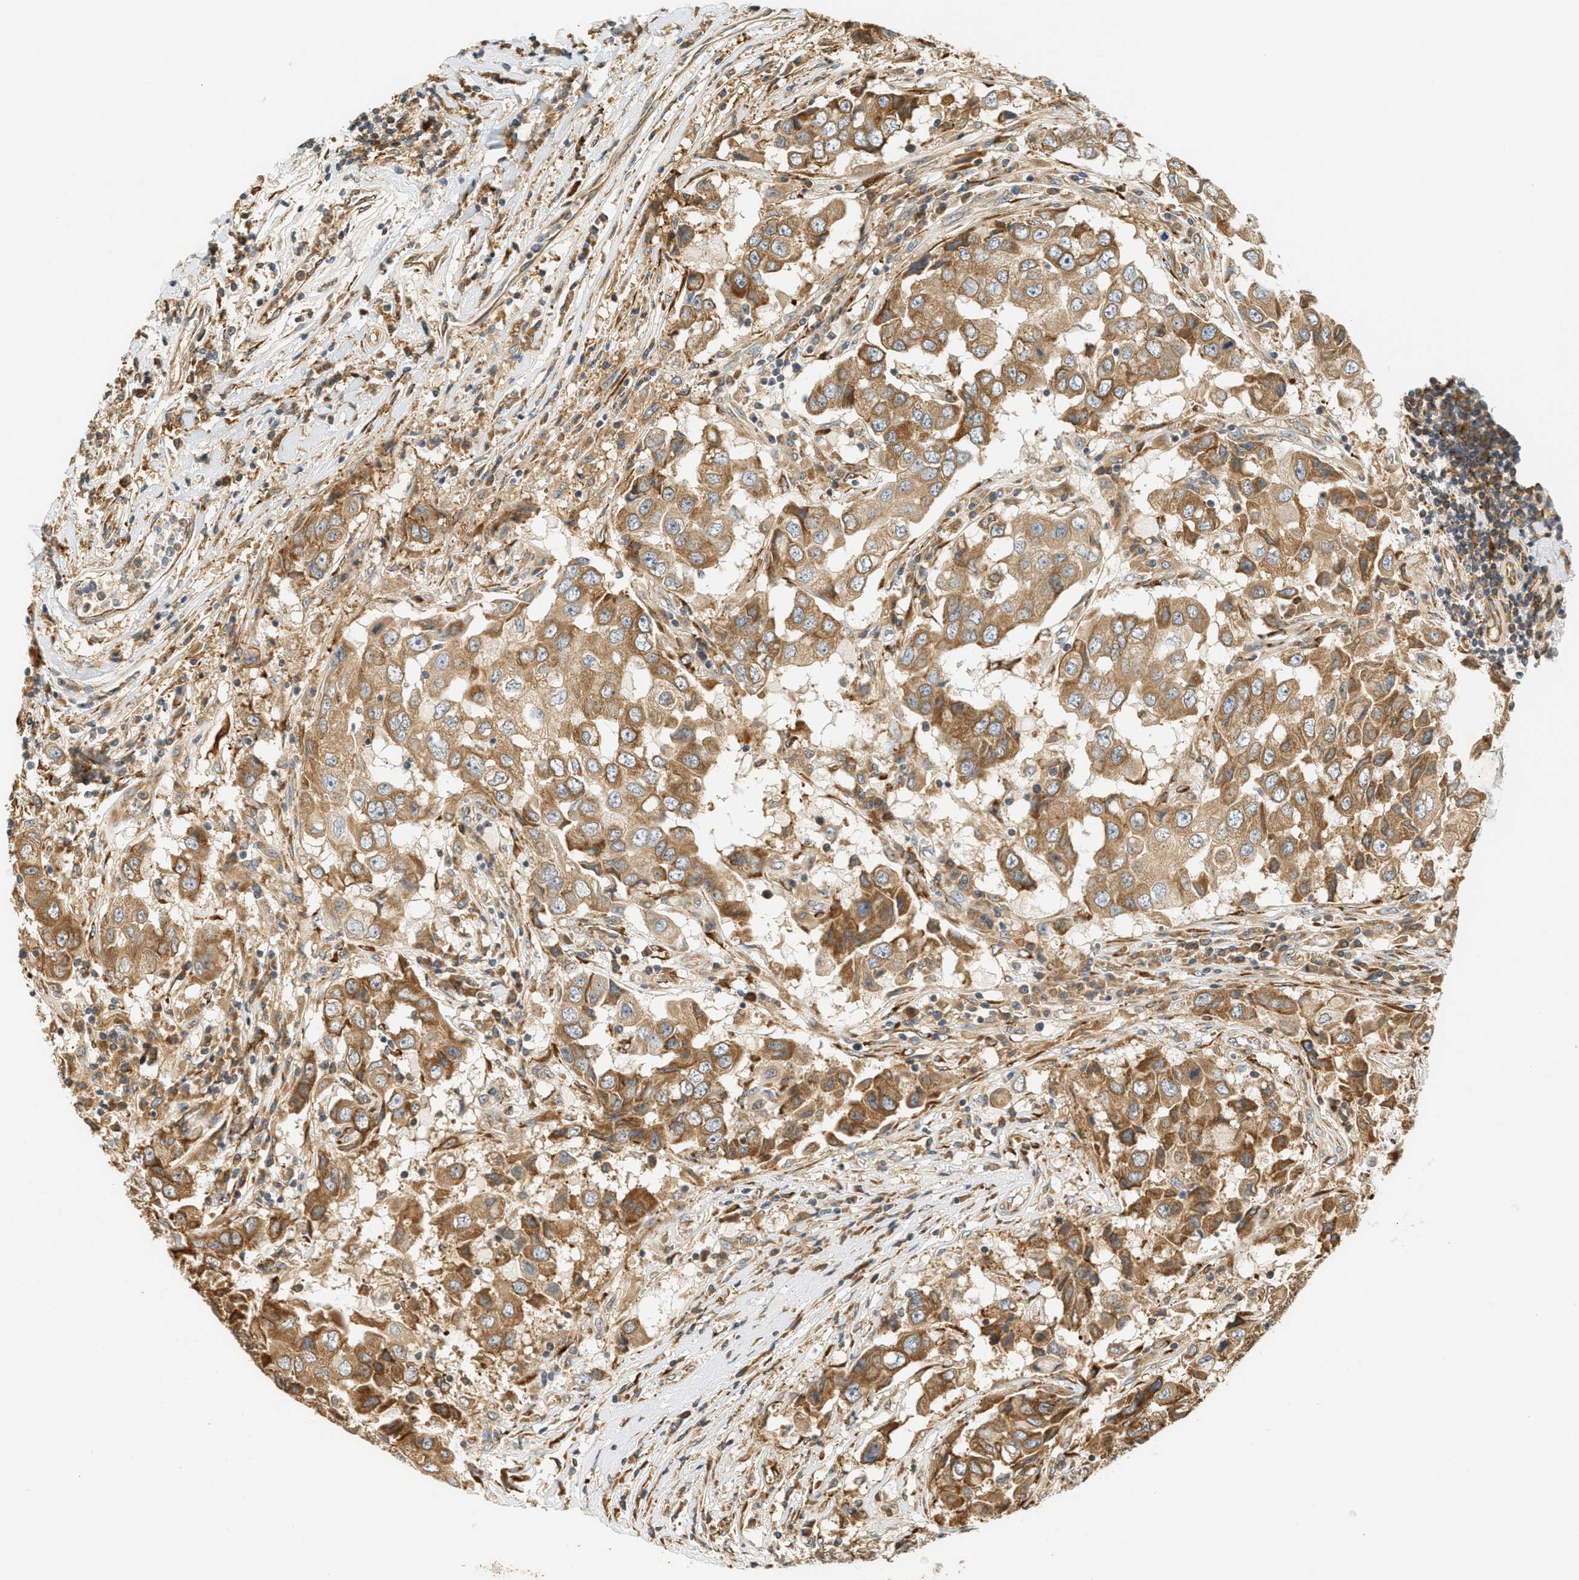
{"staining": {"intensity": "moderate", "quantity": ">75%", "location": "cytoplasmic/membranous"}, "tissue": "breast cancer", "cell_type": "Tumor cells", "image_type": "cancer", "snomed": [{"axis": "morphology", "description": "Duct carcinoma"}, {"axis": "topography", "description": "Breast"}], "caption": "Moderate cytoplasmic/membranous expression is present in approximately >75% of tumor cells in breast cancer. The staining was performed using DAB (3,3'-diaminobenzidine) to visualize the protein expression in brown, while the nuclei were stained in blue with hematoxylin (Magnification: 20x).", "gene": "PDK1", "patient": {"sex": "female", "age": 27}}